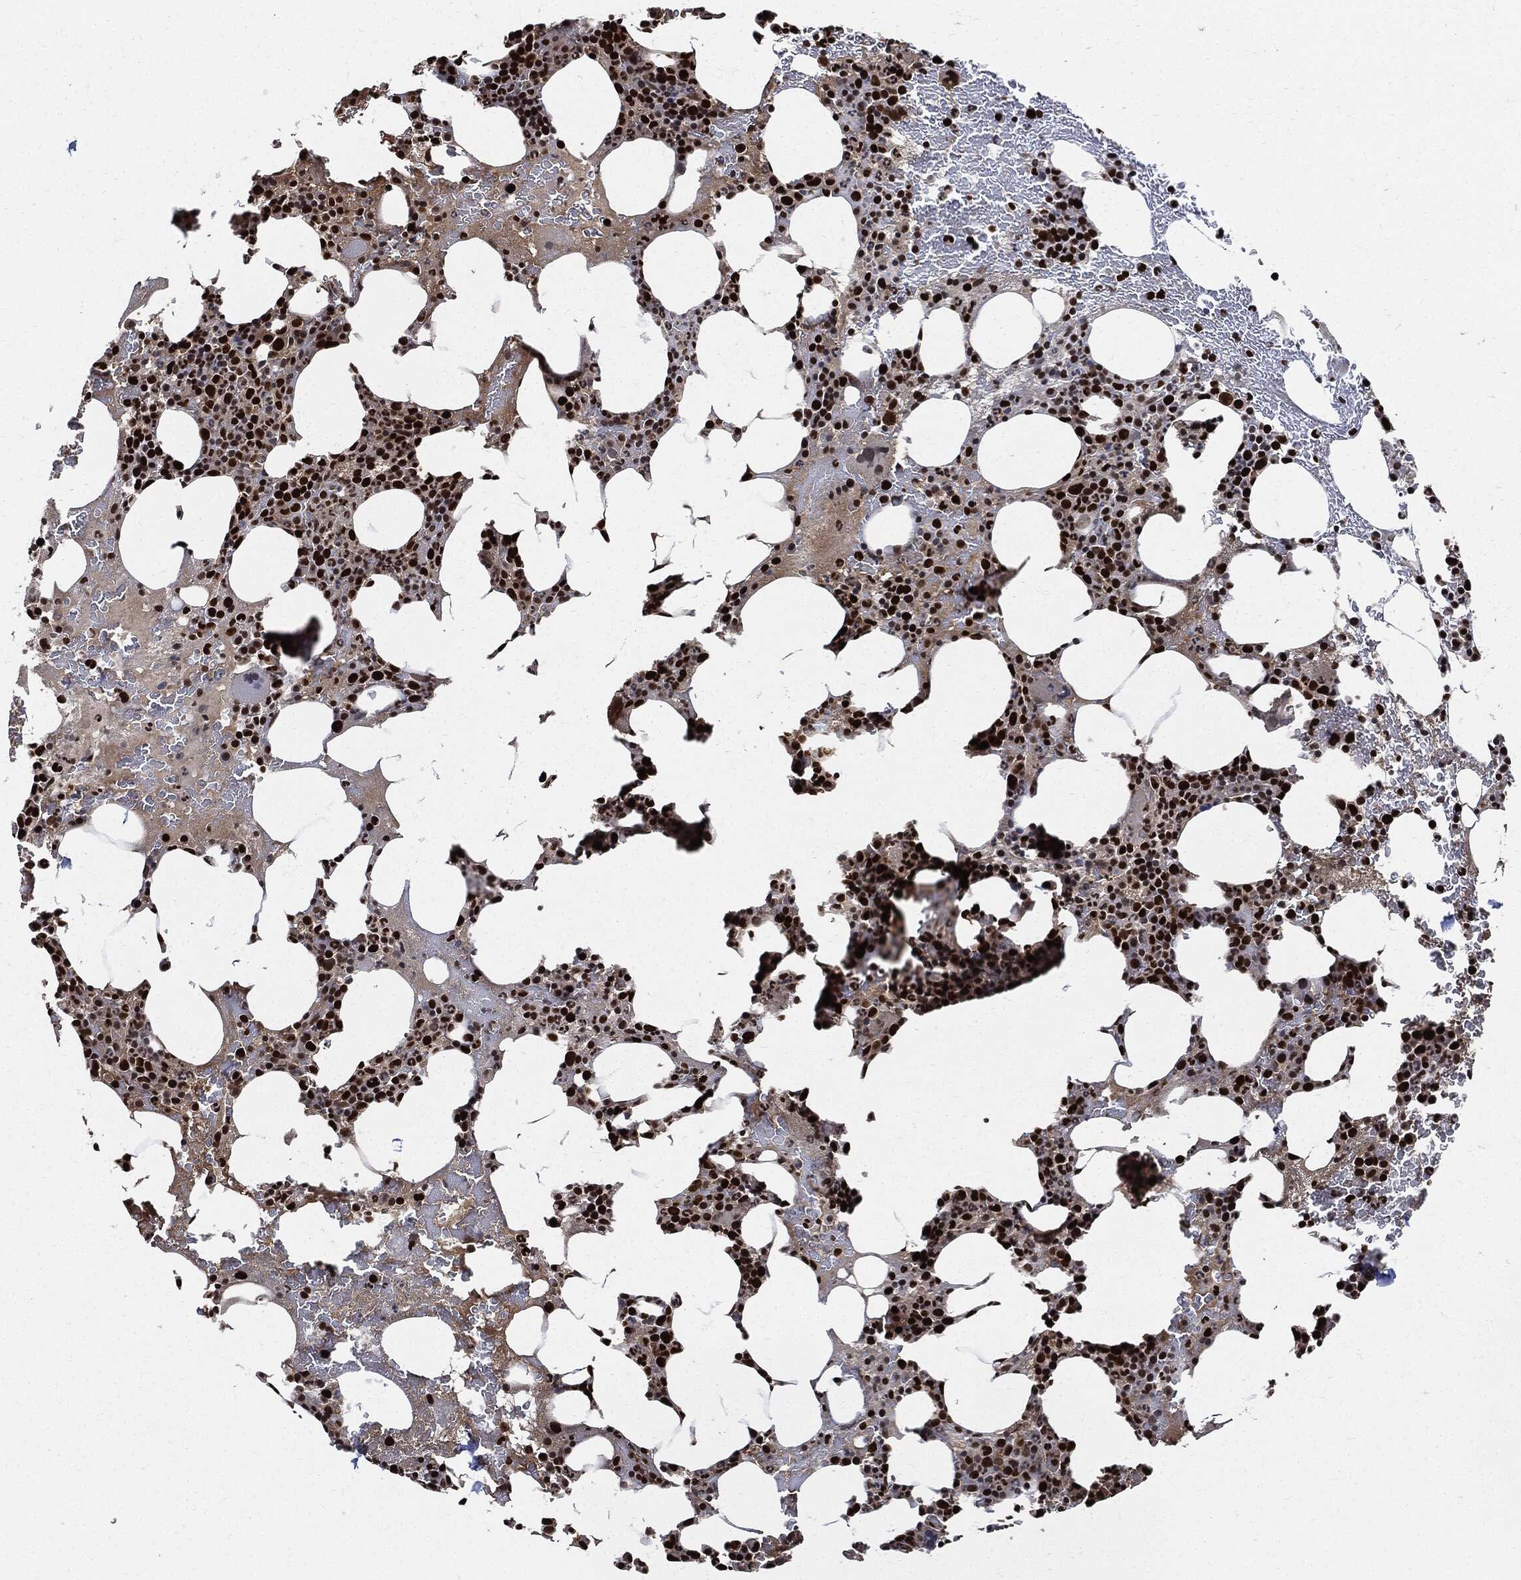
{"staining": {"intensity": "strong", "quantity": ">75%", "location": "nuclear"}, "tissue": "bone marrow", "cell_type": "Hematopoietic cells", "image_type": "normal", "snomed": [{"axis": "morphology", "description": "Normal tissue, NOS"}, {"axis": "topography", "description": "Bone marrow"}], "caption": "Hematopoietic cells display high levels of strong nuclear staining in about >75% of cells in unremarkable bone marrow. The protein of interest is stained brown, and the nuclei are stained in blue (DAB (3,3'-diaminobenzidine) IHC with brightfield microscopy, high magnification).", "gene": "PCNA", "patient": {"sex": "male", "age": 83}}